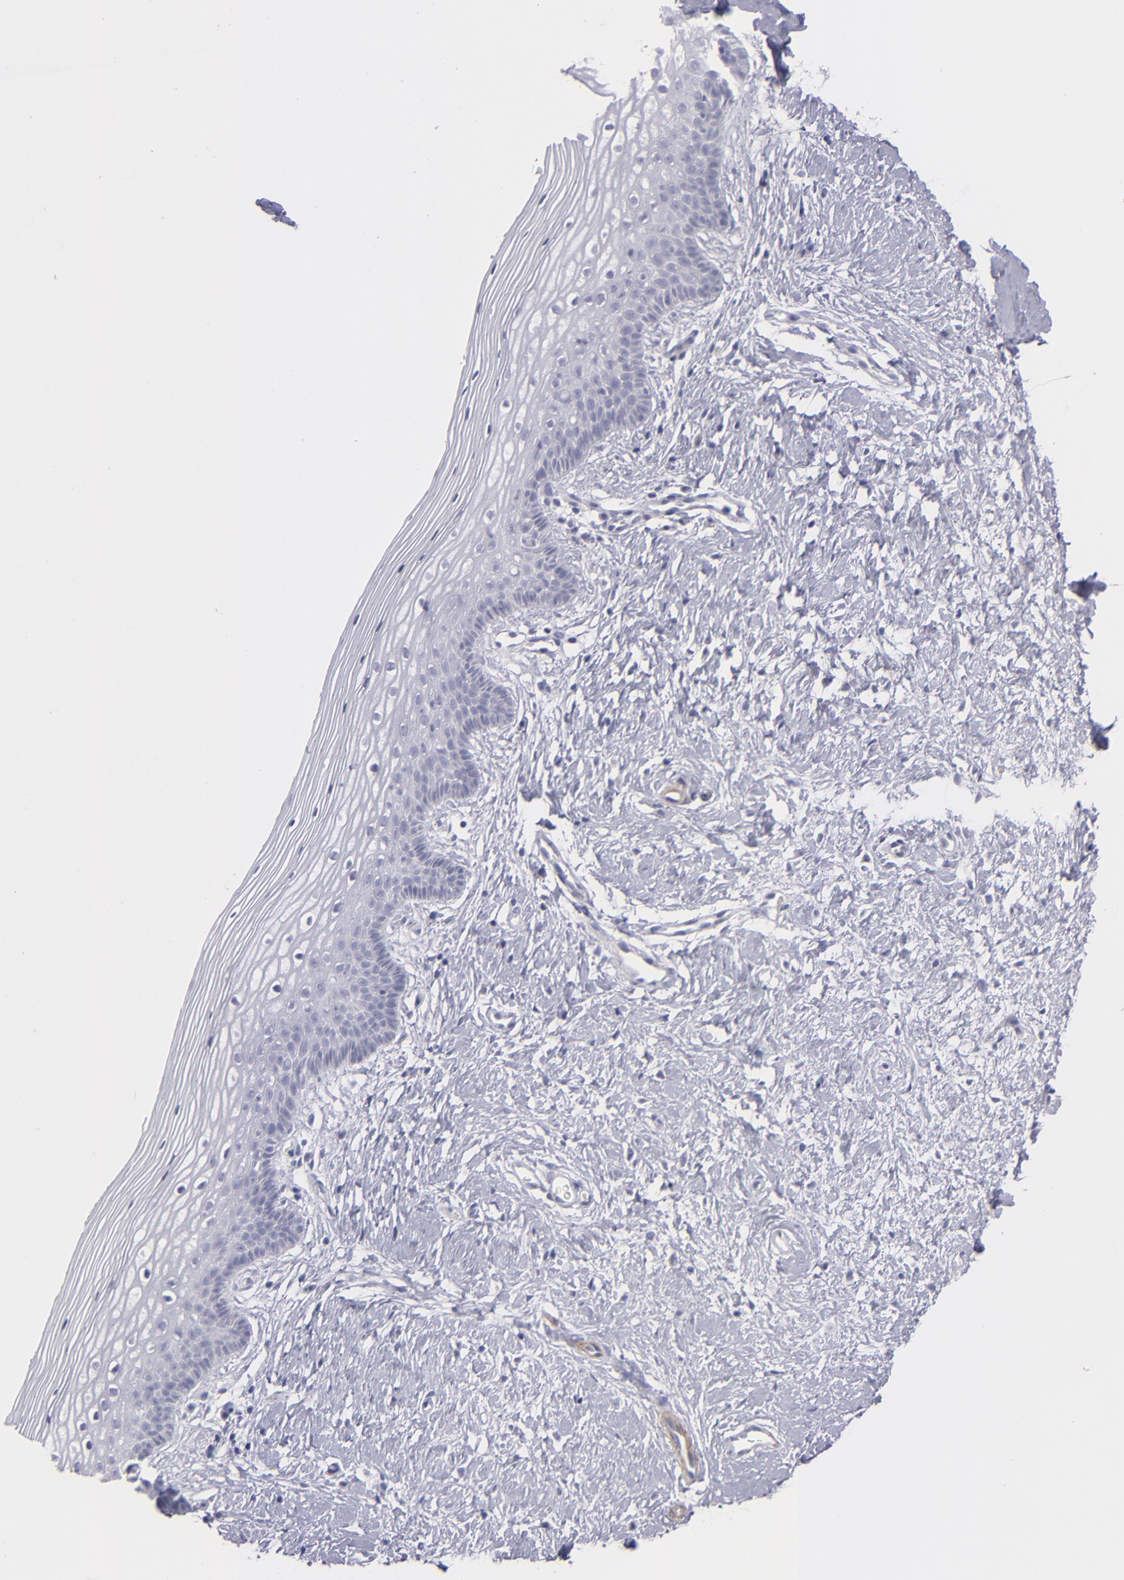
{"staining": {"intensity": "negative", "quantity": "none", "location": "none"}, "tissue": "vagina", "cell_type": "Squamous epithelial cells", "image_type": "normal", "snomed": [{"axis": "morphology", "description": "Normal tissue, NOS"}, {"axis": "topography", "description": "Vagina"}], "caption": "Immunohistochemical staining of normal human vagina reveals no significant expression in squamous epithelial cells. (Brightfield microscopy of DAB (3,3'-diaminobenzidine) immunohistochemistry at high magnification).", "gene": "MYH11", "patient": {"sex": "female", "age": 46}}